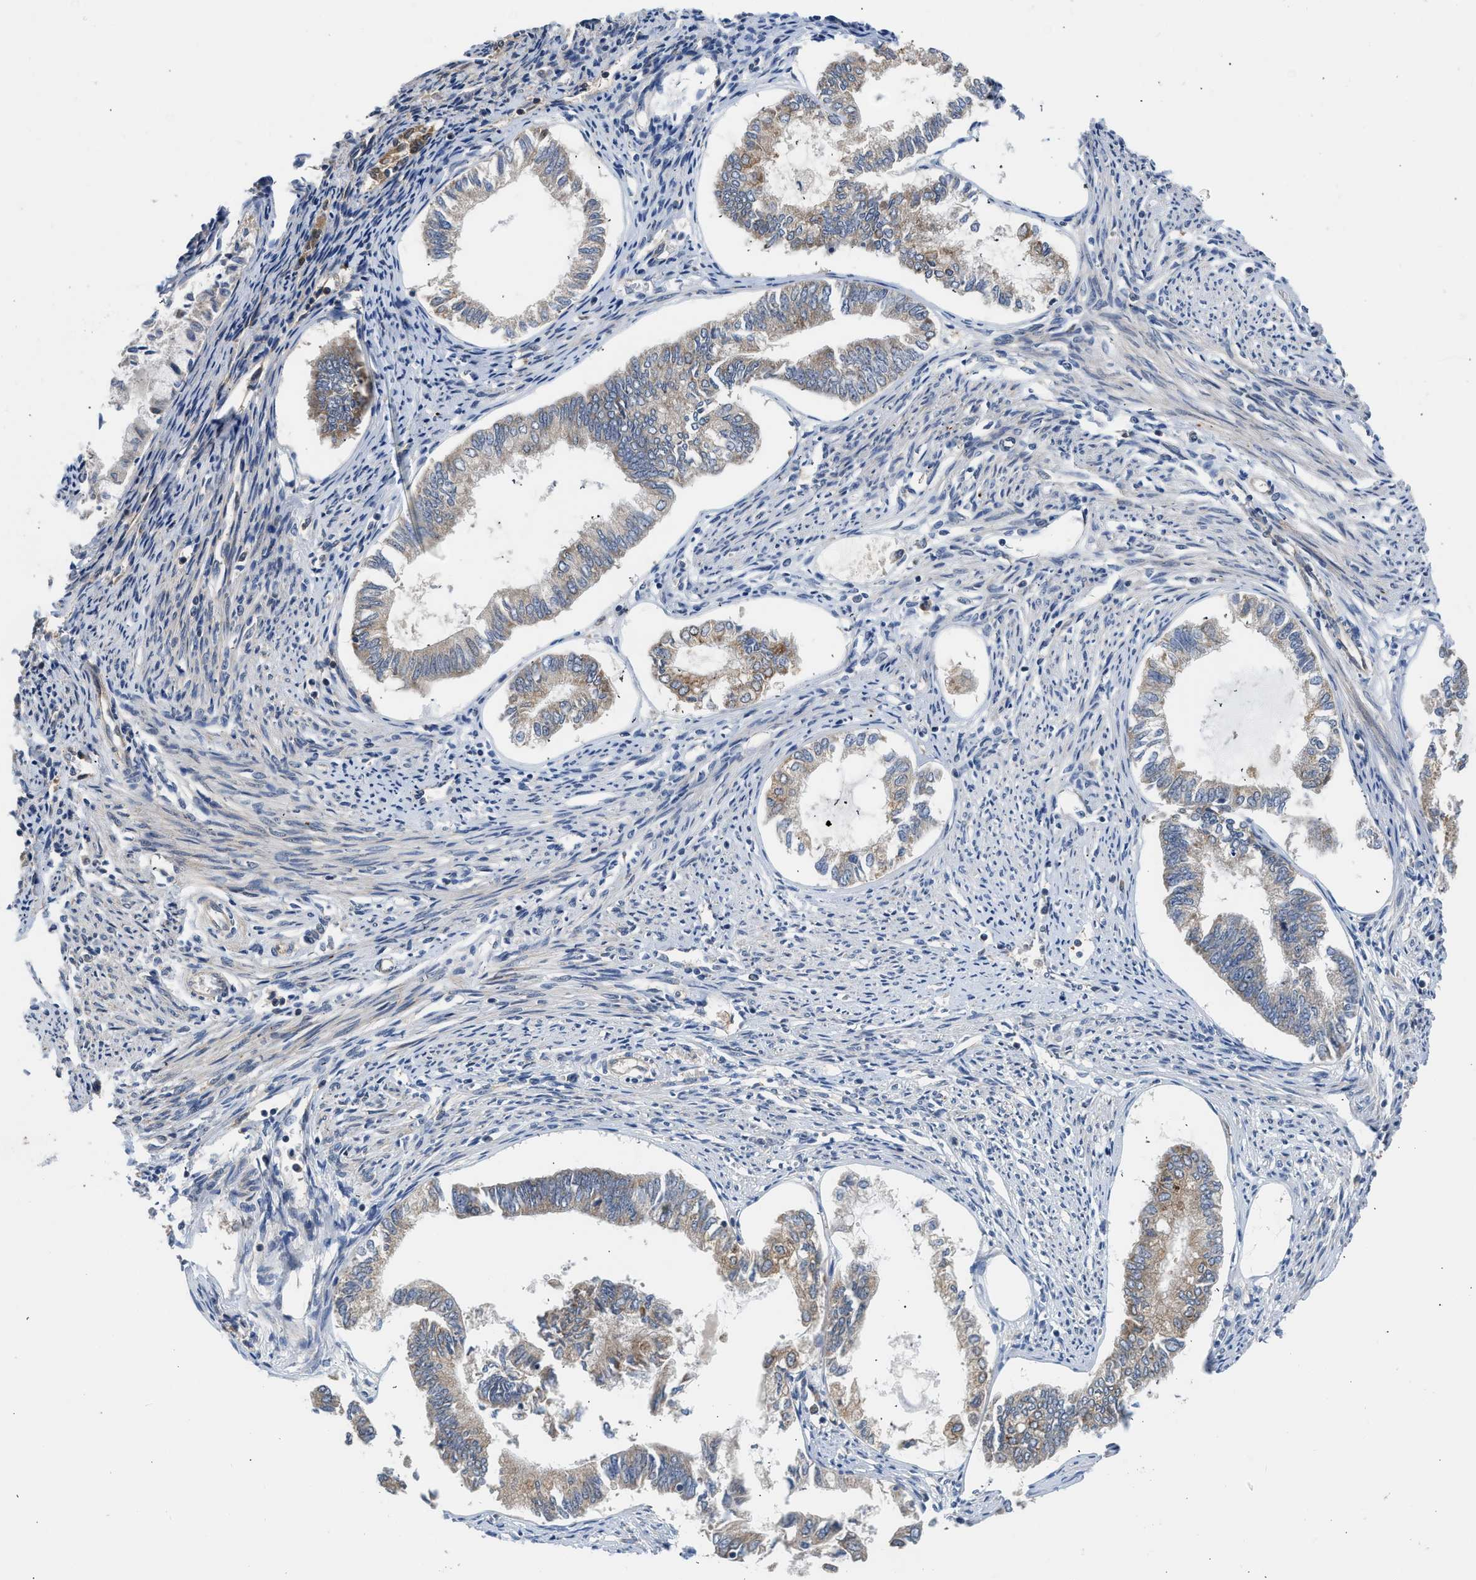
{"staining": {"intensity": "moderate", "quantity": "<25%", "location": "cytoplasmic/membranous"}, "tissue": "endometrial cancer", "cell_type": "Tumor cells", "image_type": "cancer", "snomed": [{"axis": "morphology", "description": "Adenocarcinoma, NOS"}, {"axis": "topography", "description": "Endometrium"}], "caption": "Tumor cells demonstrate moderate cytoplasmic/membranous staining in approximately <25% of cells in endometrial adenocarcinoma. (Stains: DAB in brown, nuclei in blue, Microscopy: brightfield microscopy at high magnification).", "gene": "POLG2", "patient": {"sex": "female", "age": 86}}